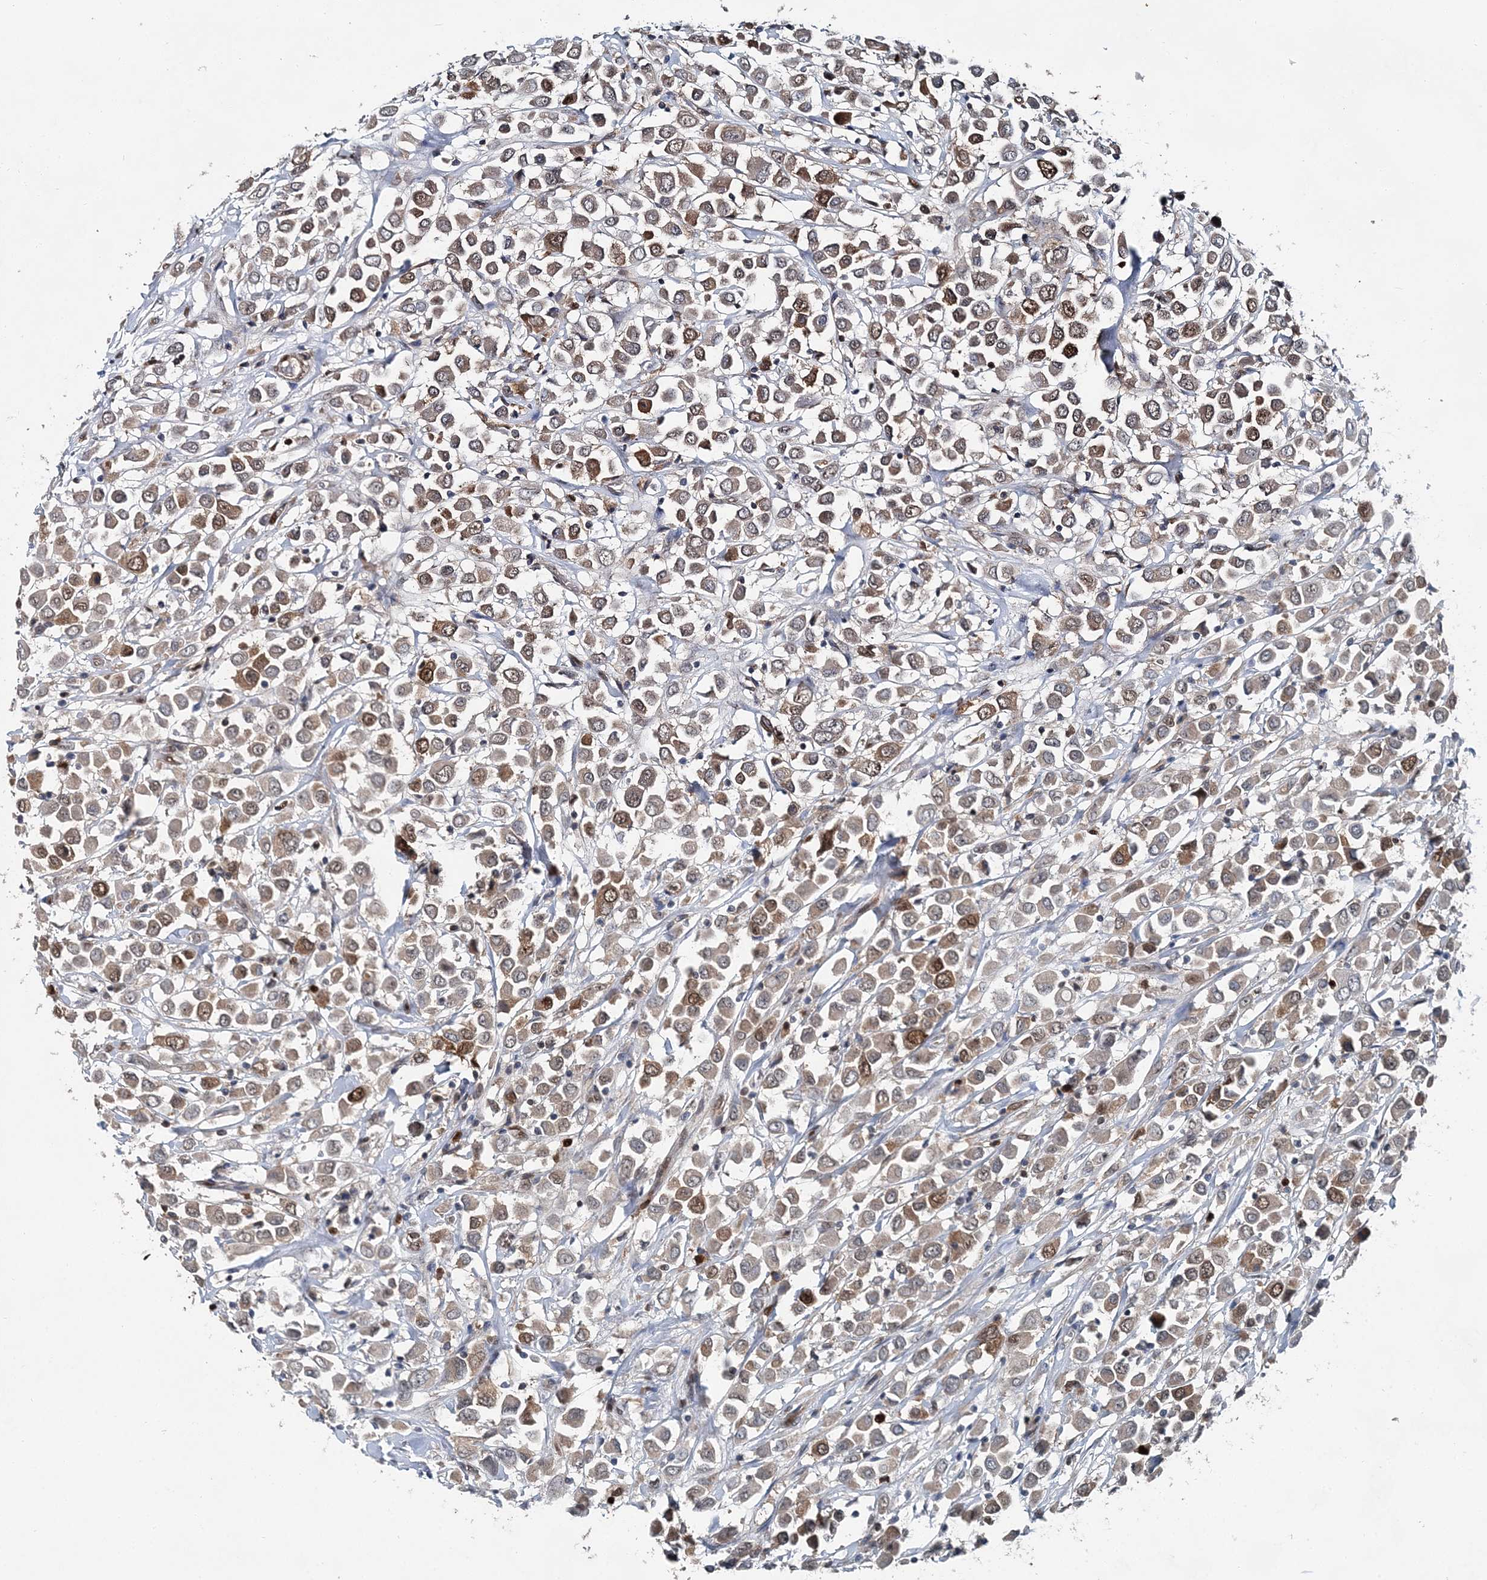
{"staining": {"intensity": "moderate", "quantity": "25%-75%", "location": "cytoplasmic/membranous,nuclear"}, "tissue": "breast cancer", "cell_type": "Tumor cells", "image_type": "cancer", "snomed": [{"axis": "morphology", "description": "Duct carcinoma"}, {"axis": "topography", "description": "Breast"}], "caption": "Protein expression by immunohistochemistry demonstrates moderate cytoplasmic/membranous and nuclear staining in about 25%-75% of tumor cells in breast intraductal carcinoma.", "gene": "HAT1", "patient": {"sex": "female", "age": 61}}